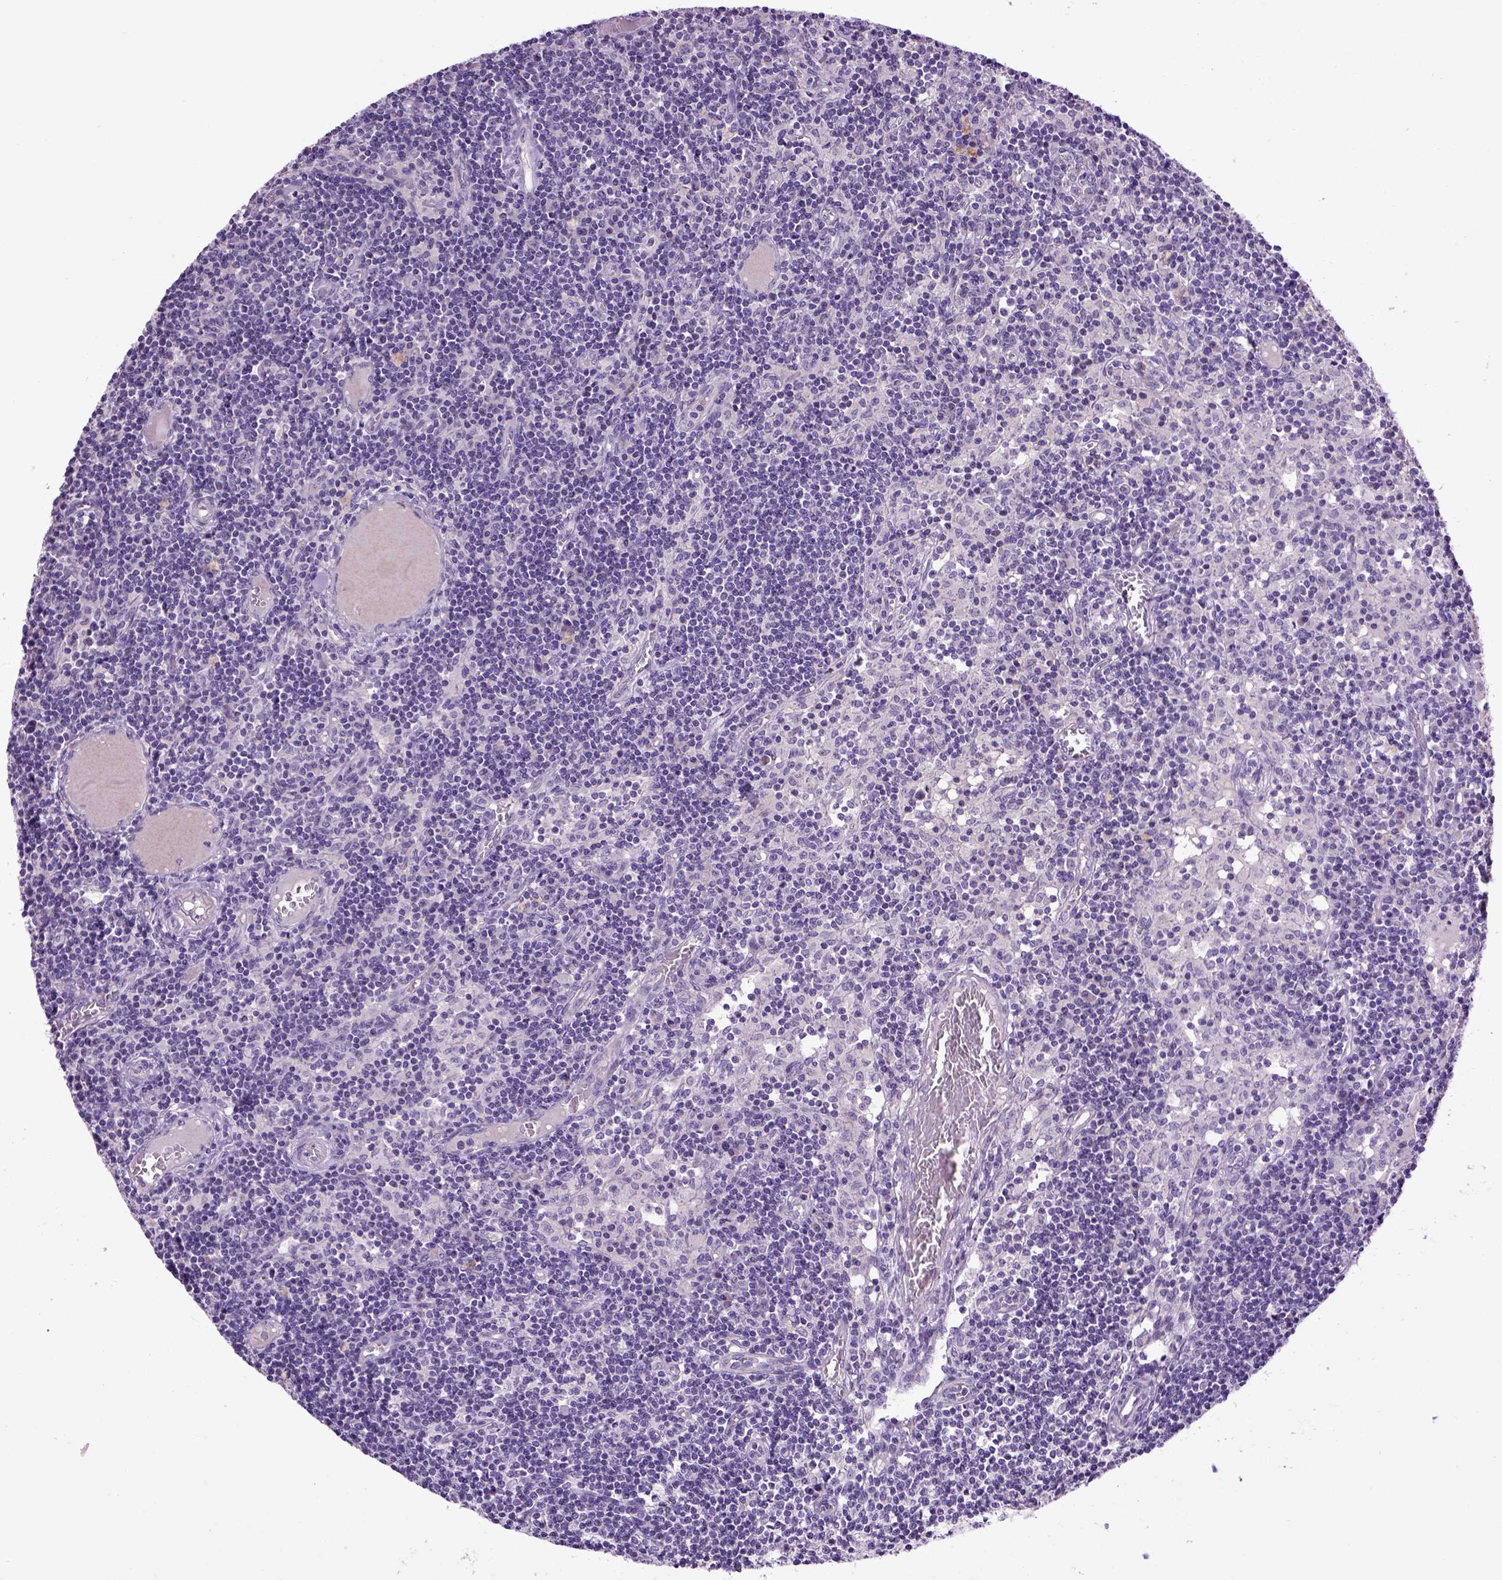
{"staining": {"intensity": "negative", "quantity": "none", "location": "none"}, "tissue": "lymph node", "cell_type": "Germinal center cells", "image_type": "normal", "snomed": [{"axis": "morphology", "description": "Normal tissue, NOS"}, {"axis": "topography", "description": "Lymph node"}], "caption": "Germinal center cells are negative for brown protein staining in normal lymph node. (DAB IHC with hematoxylin counter stain).", "gene": "CDH1", "patient": {"sex": "female", "age": 72}}